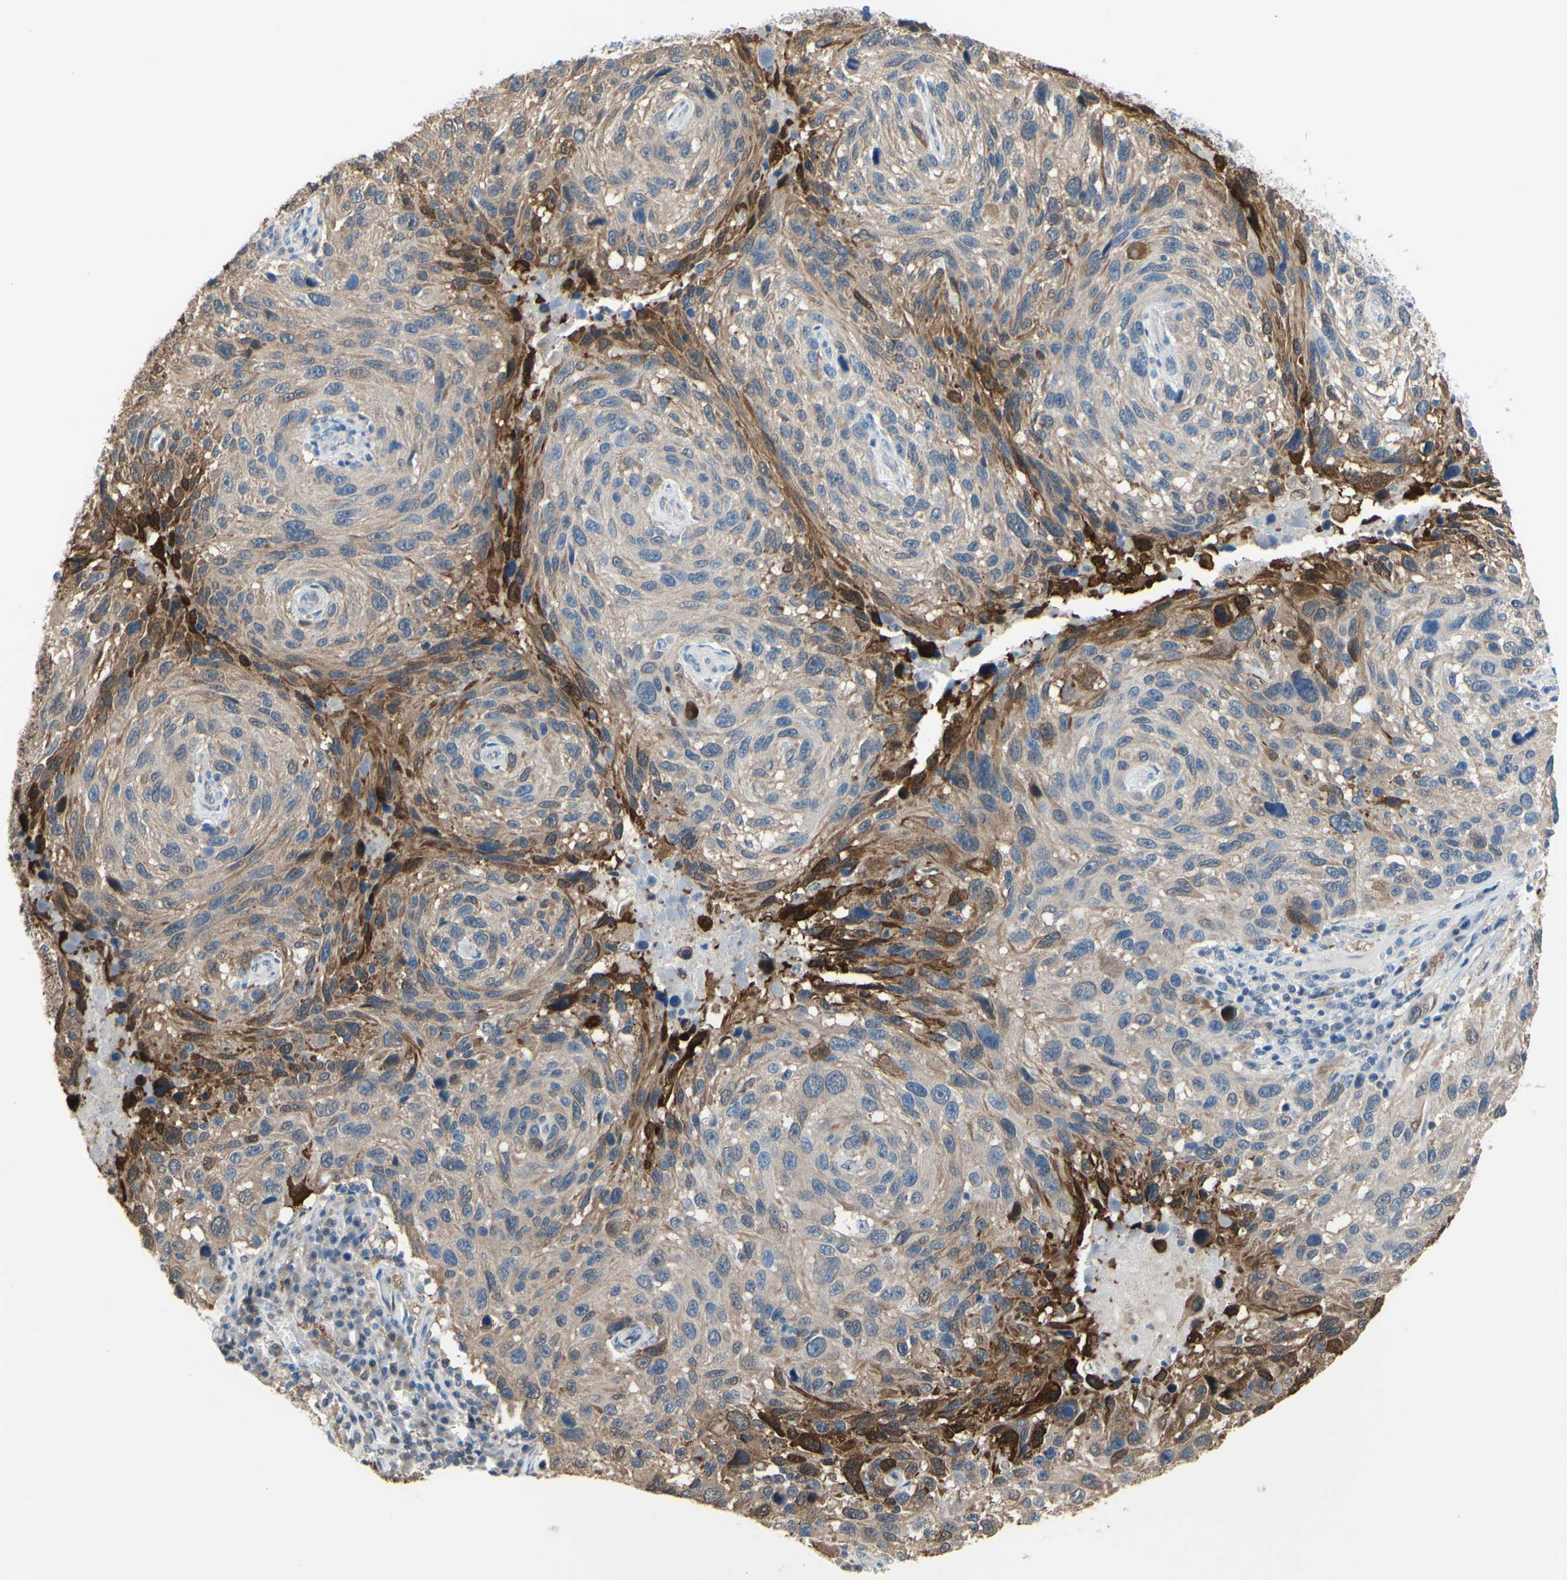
{"staining": {"intensity": "moderate", "quantity": "<25%", "location": "cytoplasmic/membranous"}, "tissue": "melanoma", "cell_type": "Tumor cells", "image_type": "cancer", "snomed": [{"axis": "morphology", "description": "Malignant melanoma, NOS"}, {"axis": "topography", "description": "Skin"}], "caption": "Immunohistochemistry micrograph of human melanoma stained for a protein (brown), which exhibits low levels of moderate cytoplasmic/membranous expression in about <25% of tumor cells.", "gene": "UPK3B", "patient": {"sex": "male", "age": 53}}